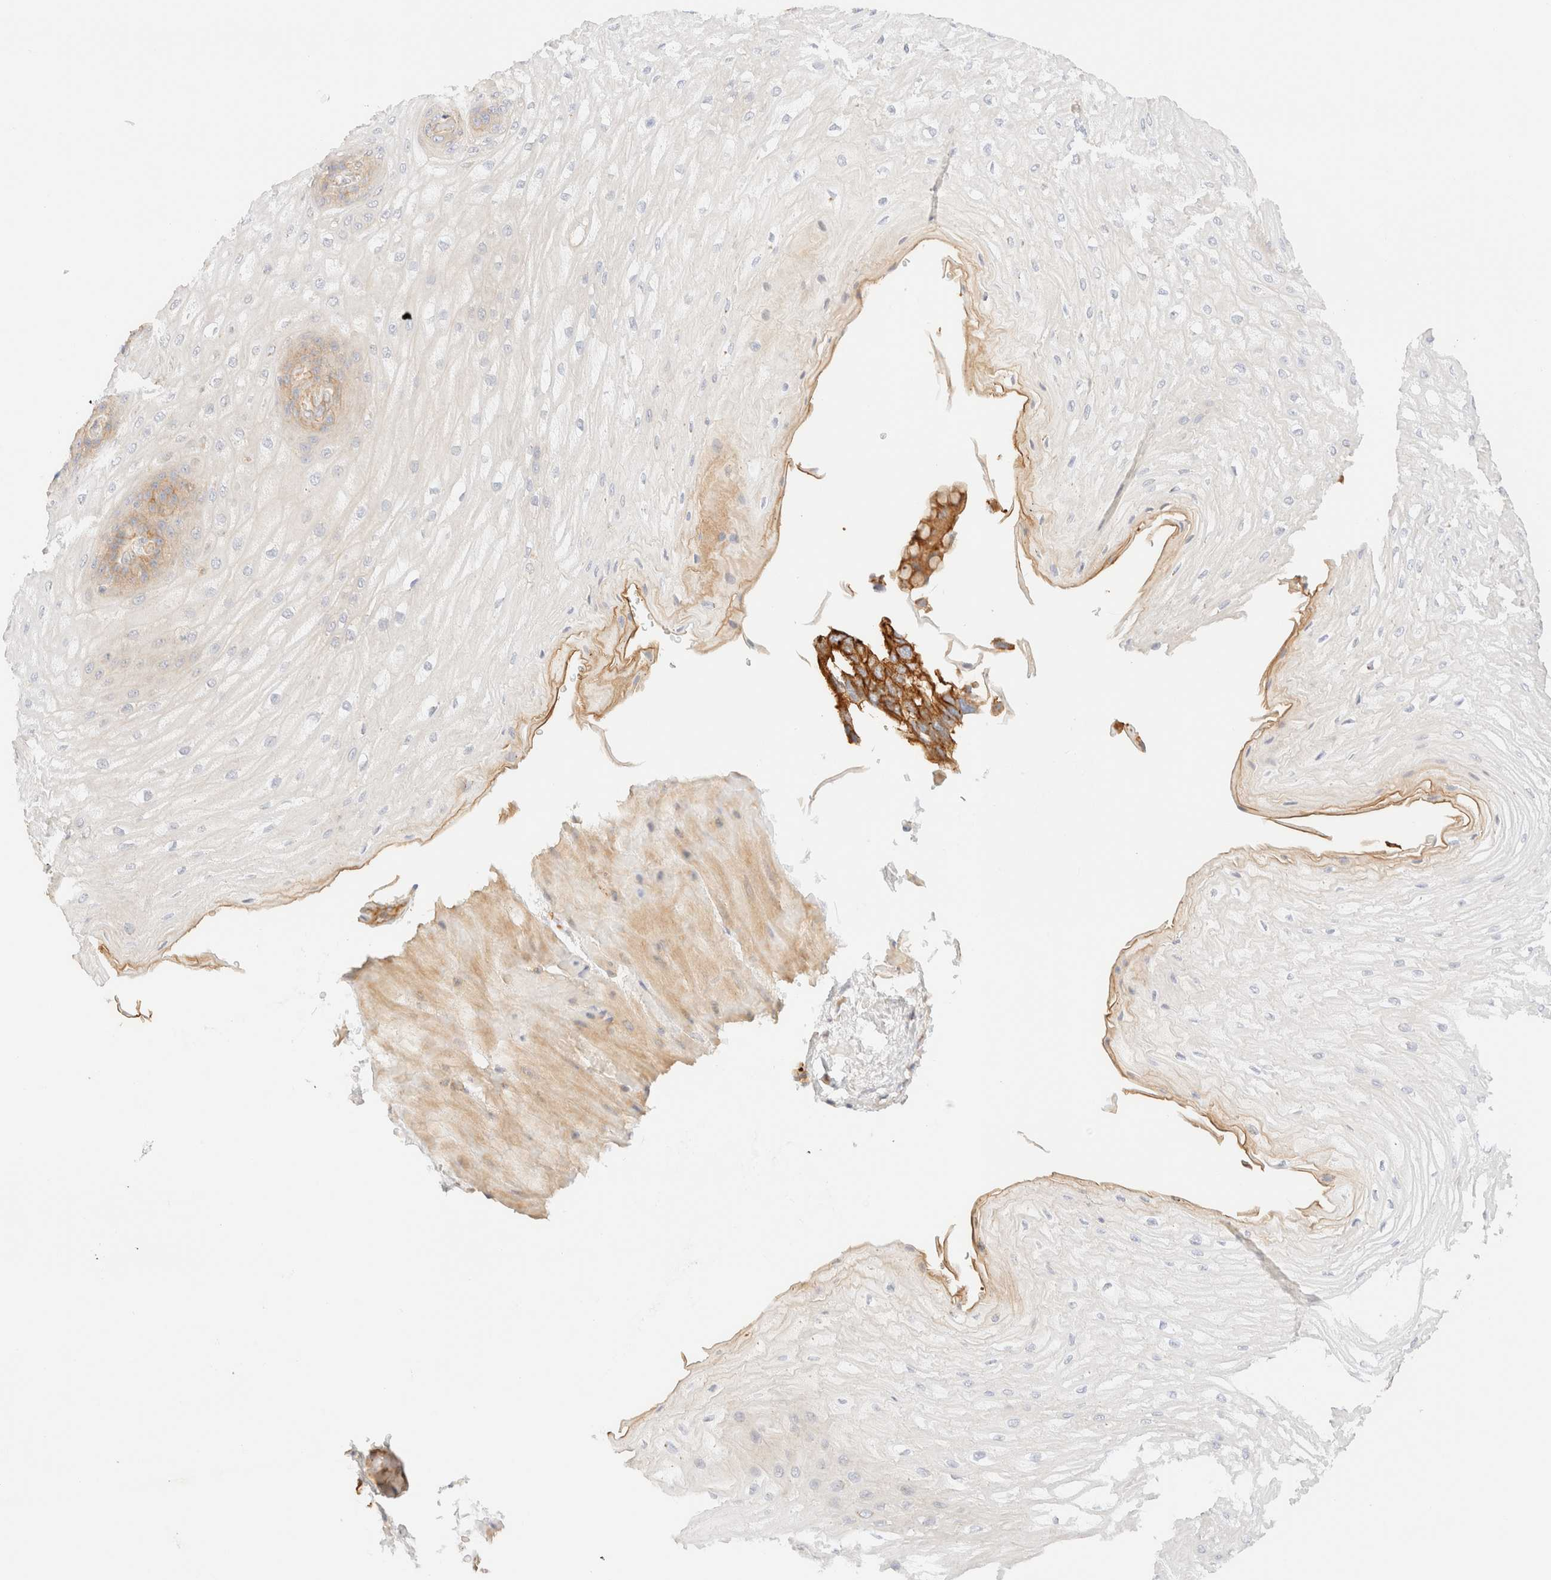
{"staining": {"intensity": "moderate", "quantity": "25%-75%", "location": "cytoplasmic/membranous"}, "tissue": "esophagus", "cell_type": "Squamous epithelial cells", "image_type": "normal", "snomed": [{"axis": "morphology", "description": "Normal tissue, NOS"}, {"axis": "topography", "description": "Esophagus"}], "caption": "Esophagus stained with IHC displays moderate cytoplasmic/membranous staining in about 25%-75% of squamous epithelial cells.", "gene": "MYO10", "patient": {"sex": "male", "age": 54}}